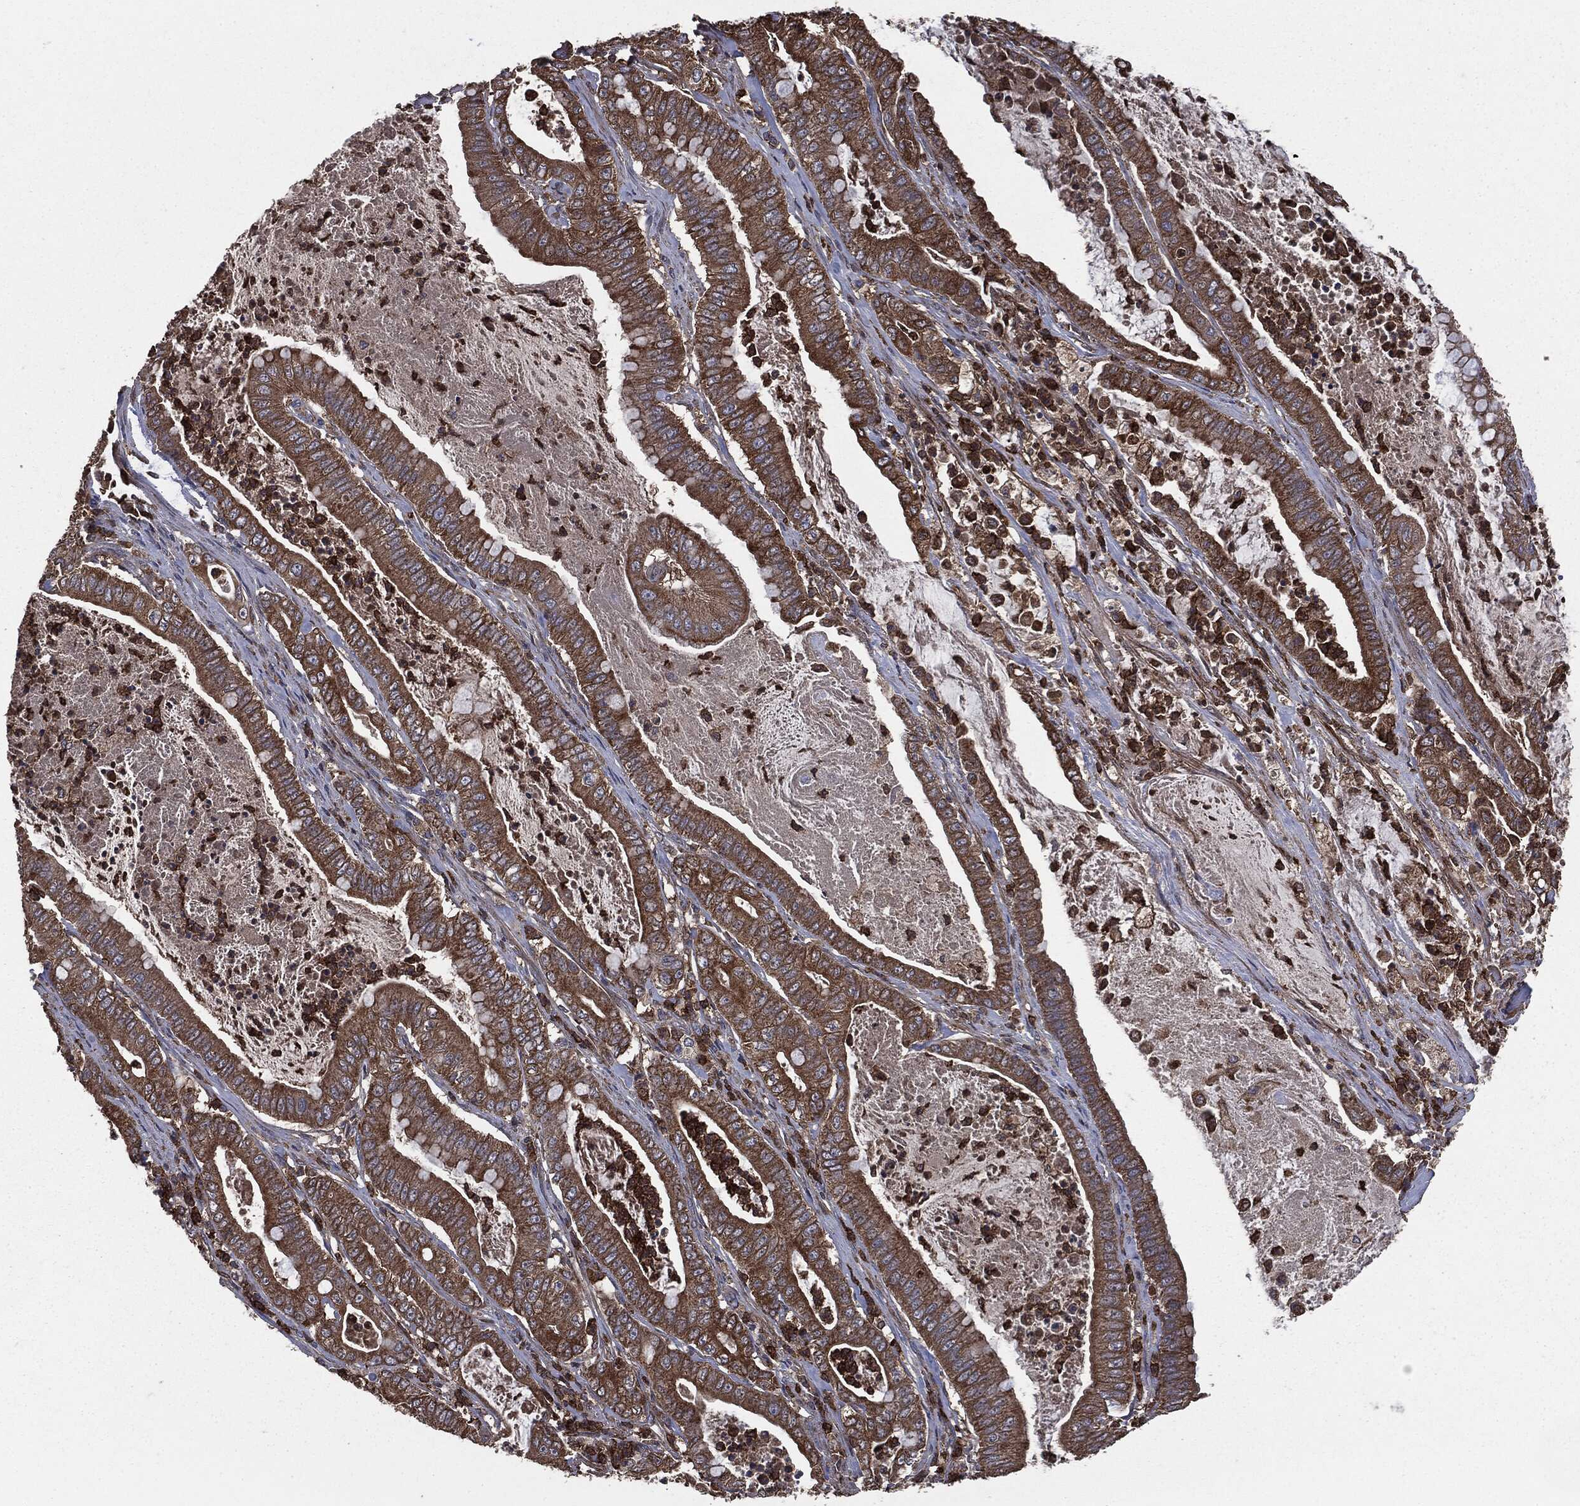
{"staining": {"intensity": "moderate", "quantity": ">75%", "location": "cytoplasmic/membranous"}, "tissue": "pancreatic cancer", "cell_type": "Tumor cells", "image_type": "cancer", "snomed": [{"axis": "morphology", "description": "Adenocarcinoma, NOS"}, {"axis": "topography", "description": "Pancreas"}], "caption": "IHC (DAB) staining of pancreatic cancer exhibits moderate cytoplasmic/membranous protein positivity in about >75% of tumor cells.", "gene": "MAPK6", "patient": {"sex": "male", "age": 71}}